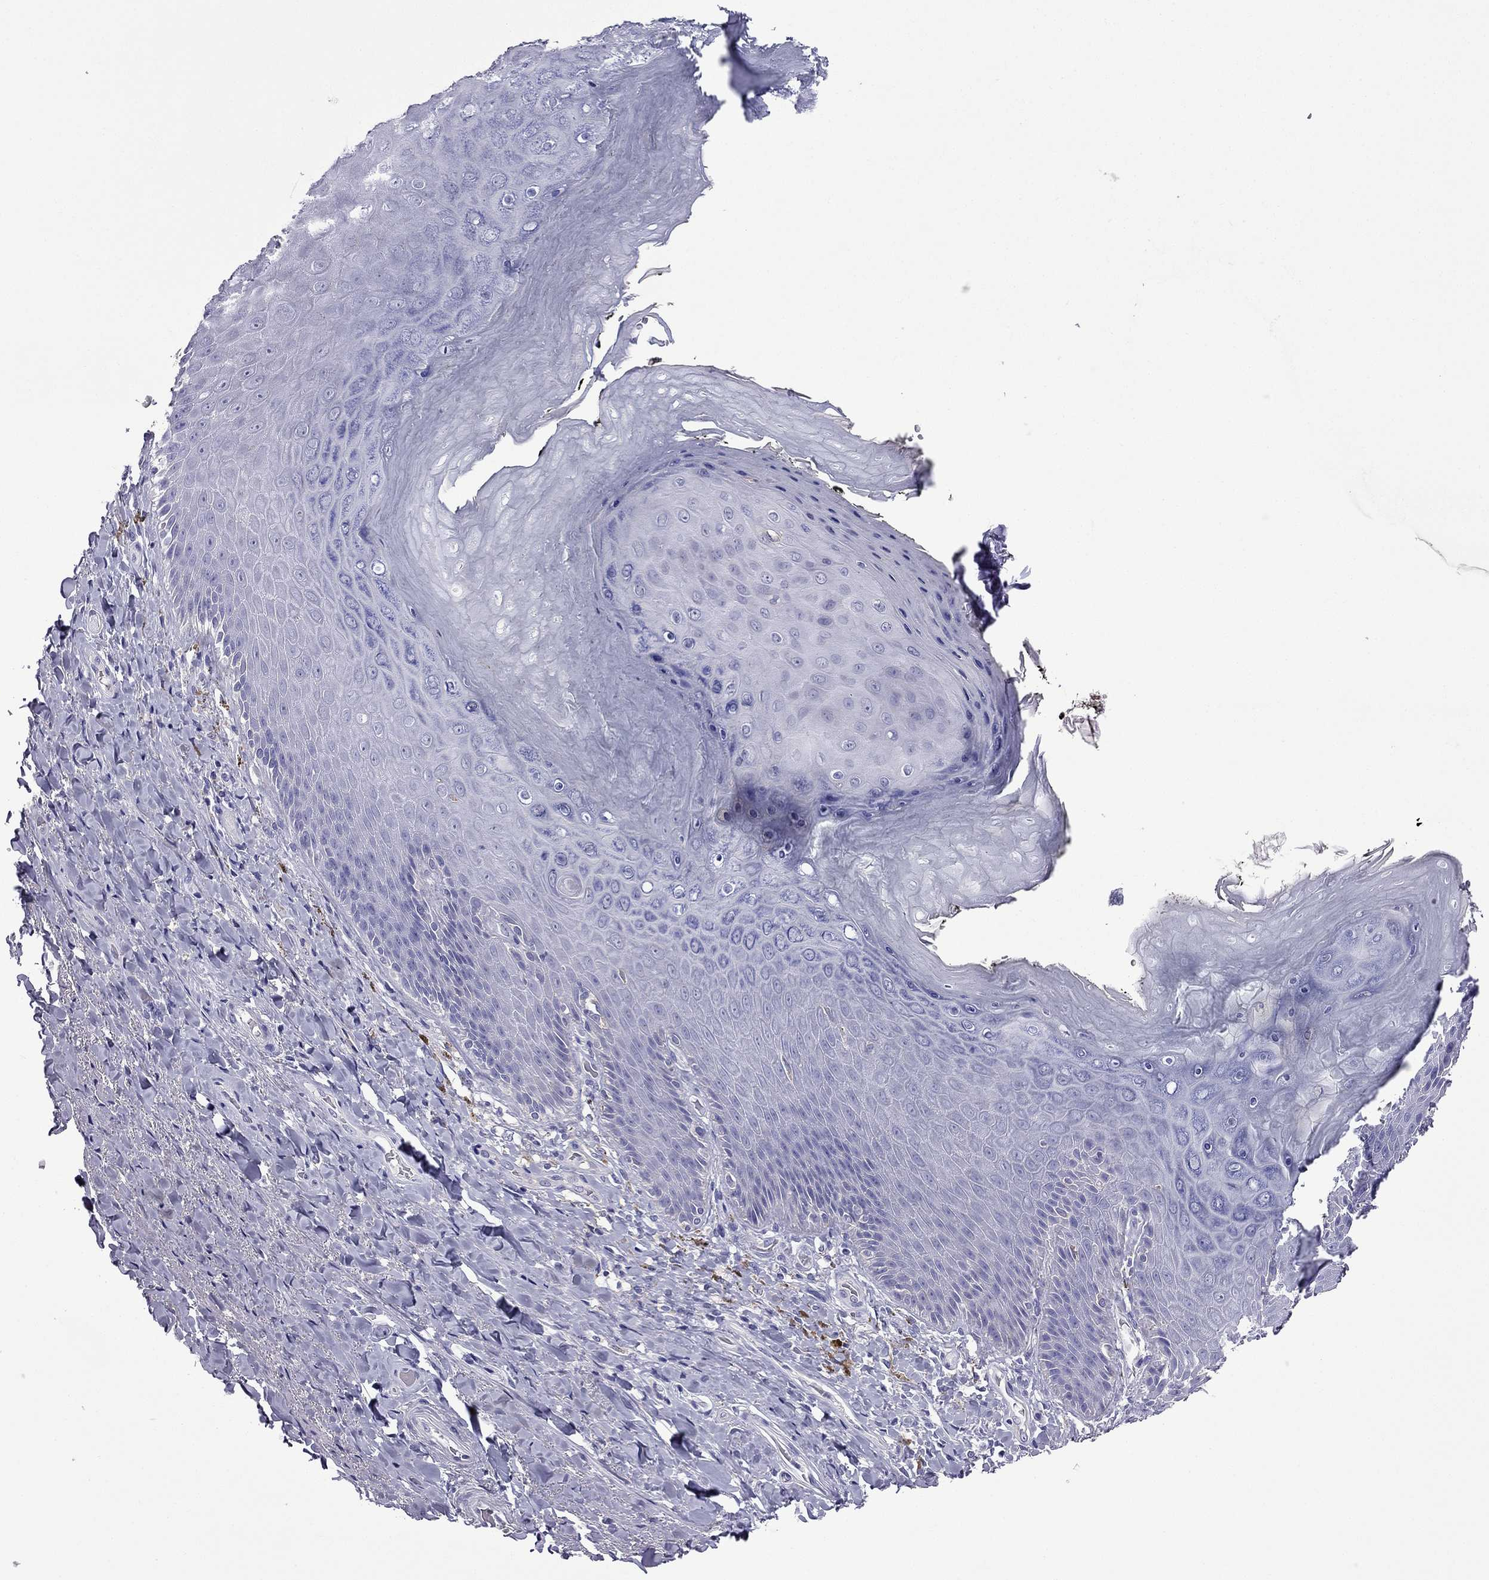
{"staining": {"intensity": "negative", "quantity": "none", "location": "none"}, "tissue": "adipose tissue", "cell_type": "Adipocytes", "image_type": "normal", "snomed": [{"axis": "morphology", "description": "Normal tissue, NOS"}, {"axis": "topography", "description": "Anal"}, {"axis": "topography", "description": "Peripheral nerve tissue"}], "caption": "This micrograph is of unremarkable adipose tissue stained with IHC to label a protein in brown with the nuclei are counter-stained blue. There is no expression in adipocytes. Nuclei are stained in blue.", "gene": "TSSK4", "patient": {"sex": "male", "age": 53}}